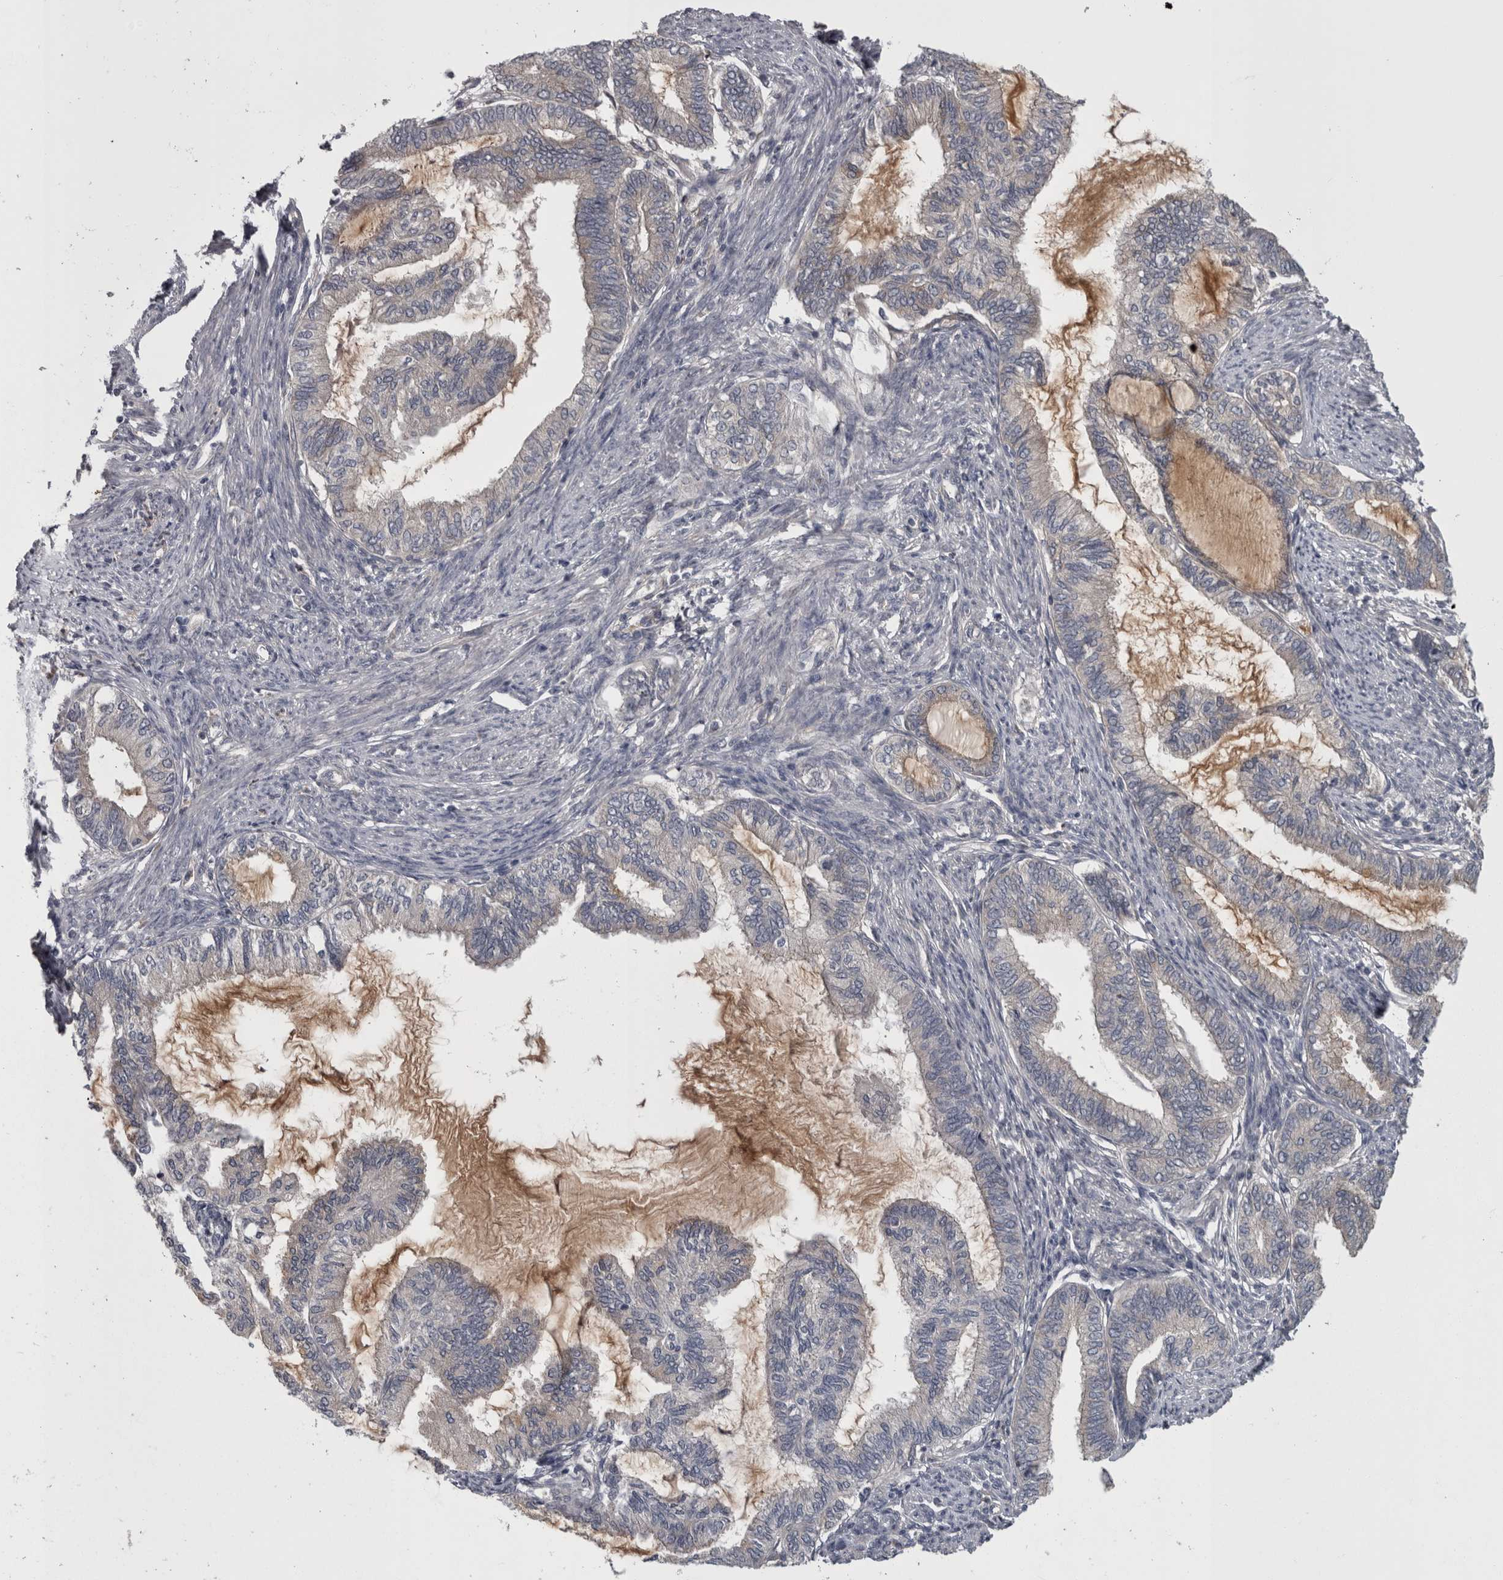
{"staining": {"intensity": "weak", "quantity": "<25%", "location": "cytoplasmic/membranous"}, "tissue": "endometrial cancer", "cell_type": "Tumor cells", "image_type": "cancer", "snomed": [{"axis": "morphology", "description": "Adenocarcinoma, NOS"}, {"axis": "topography", "description": "Endometrium"}], "caption": "Tumor cells show no significant protein expression in adenocarcinoma (endometrial).", "gene": "PRKCI", "patient": {"sex": "female", "age": 86}}